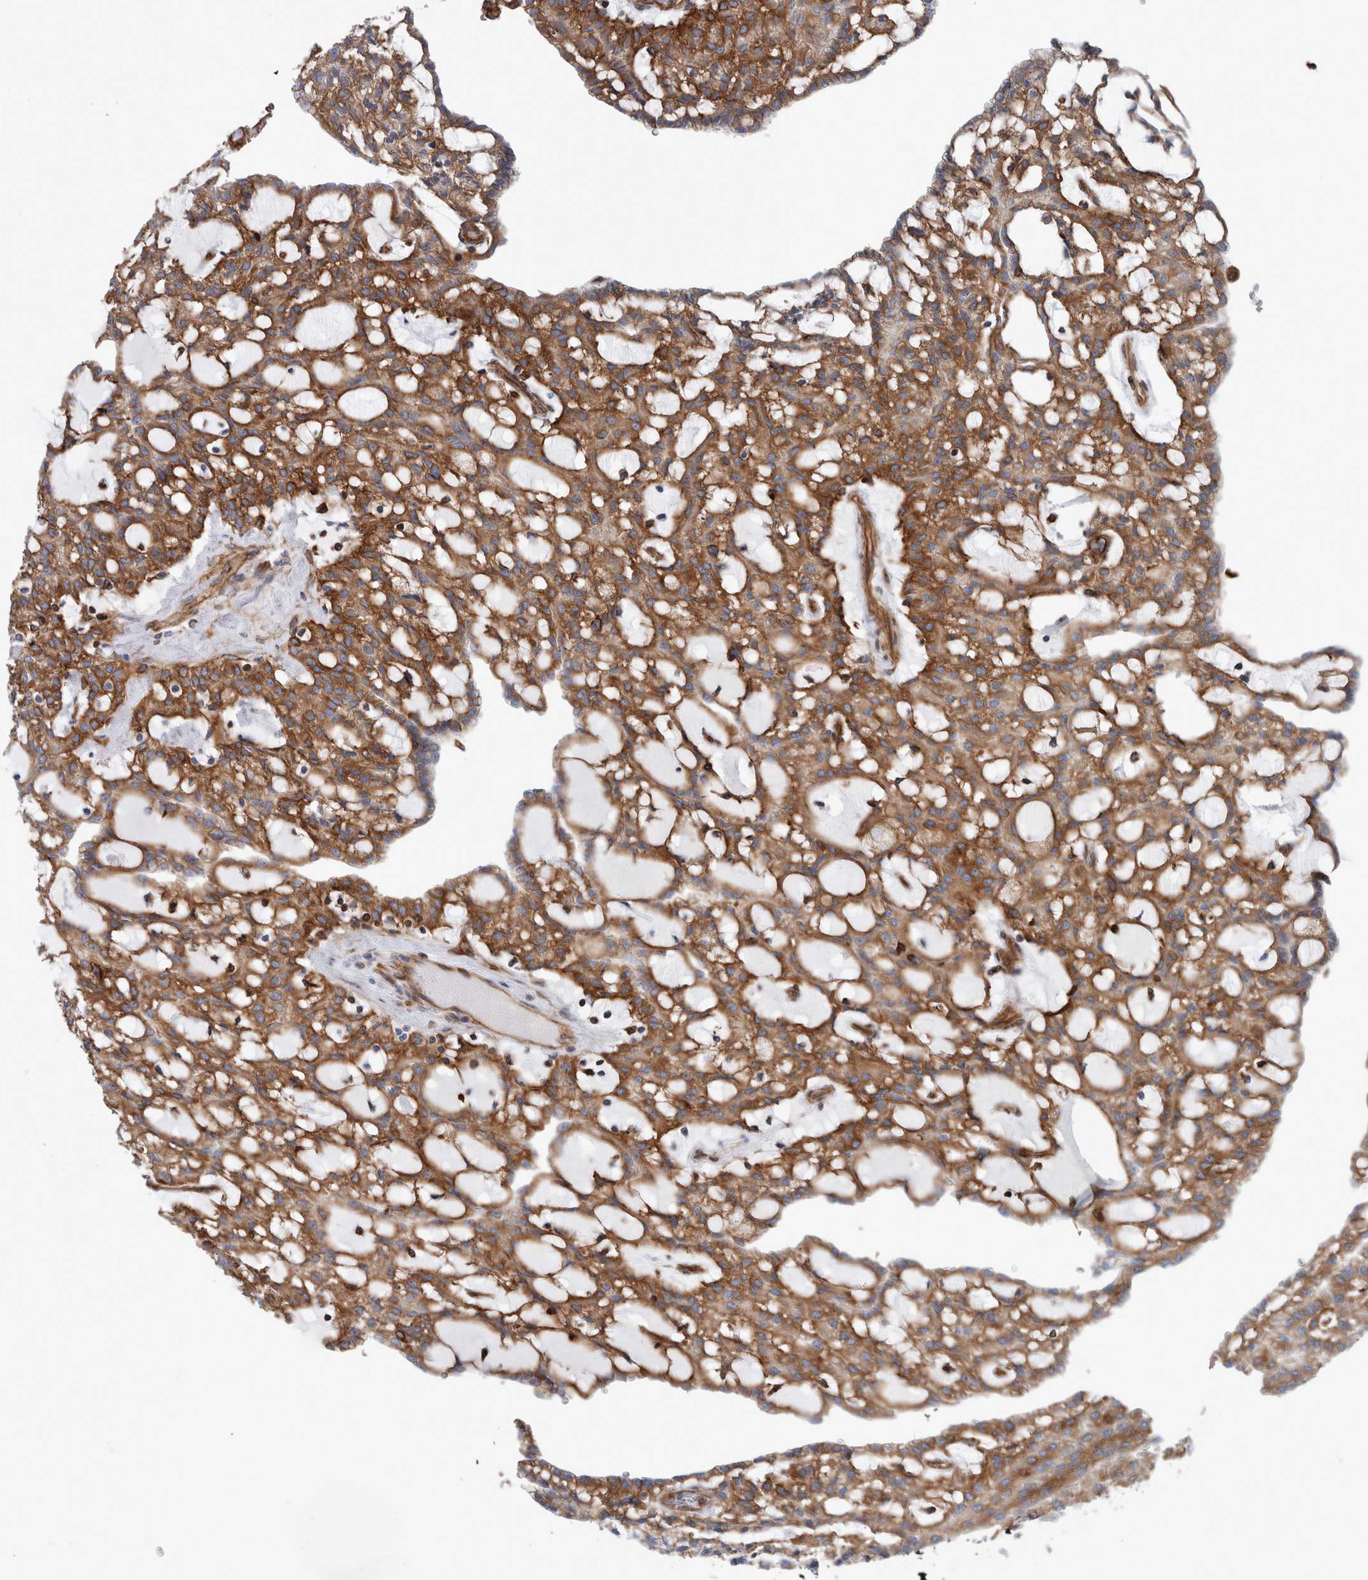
{"staining": {"intensity": "strong", "quantity": ">75%", "location": "cytoplasmic/membranous"}, "tissue": "renal cancer", "cell_type": "Tumor cells", "image_type": "cancer", "snomed": [{"axis": "morphology", "description": "Adenocarcinoma, NOS"}, {"axis": "topography", "description": "Kidney"}], "caption": "Human adenocarcinoma (renal) stained with a brown dye shows strong cytoplasmic/membranous positive staining in about >75% of tumor cells.", "gene": "PLEC", "patient": {"sex": "male", "age": 63}}